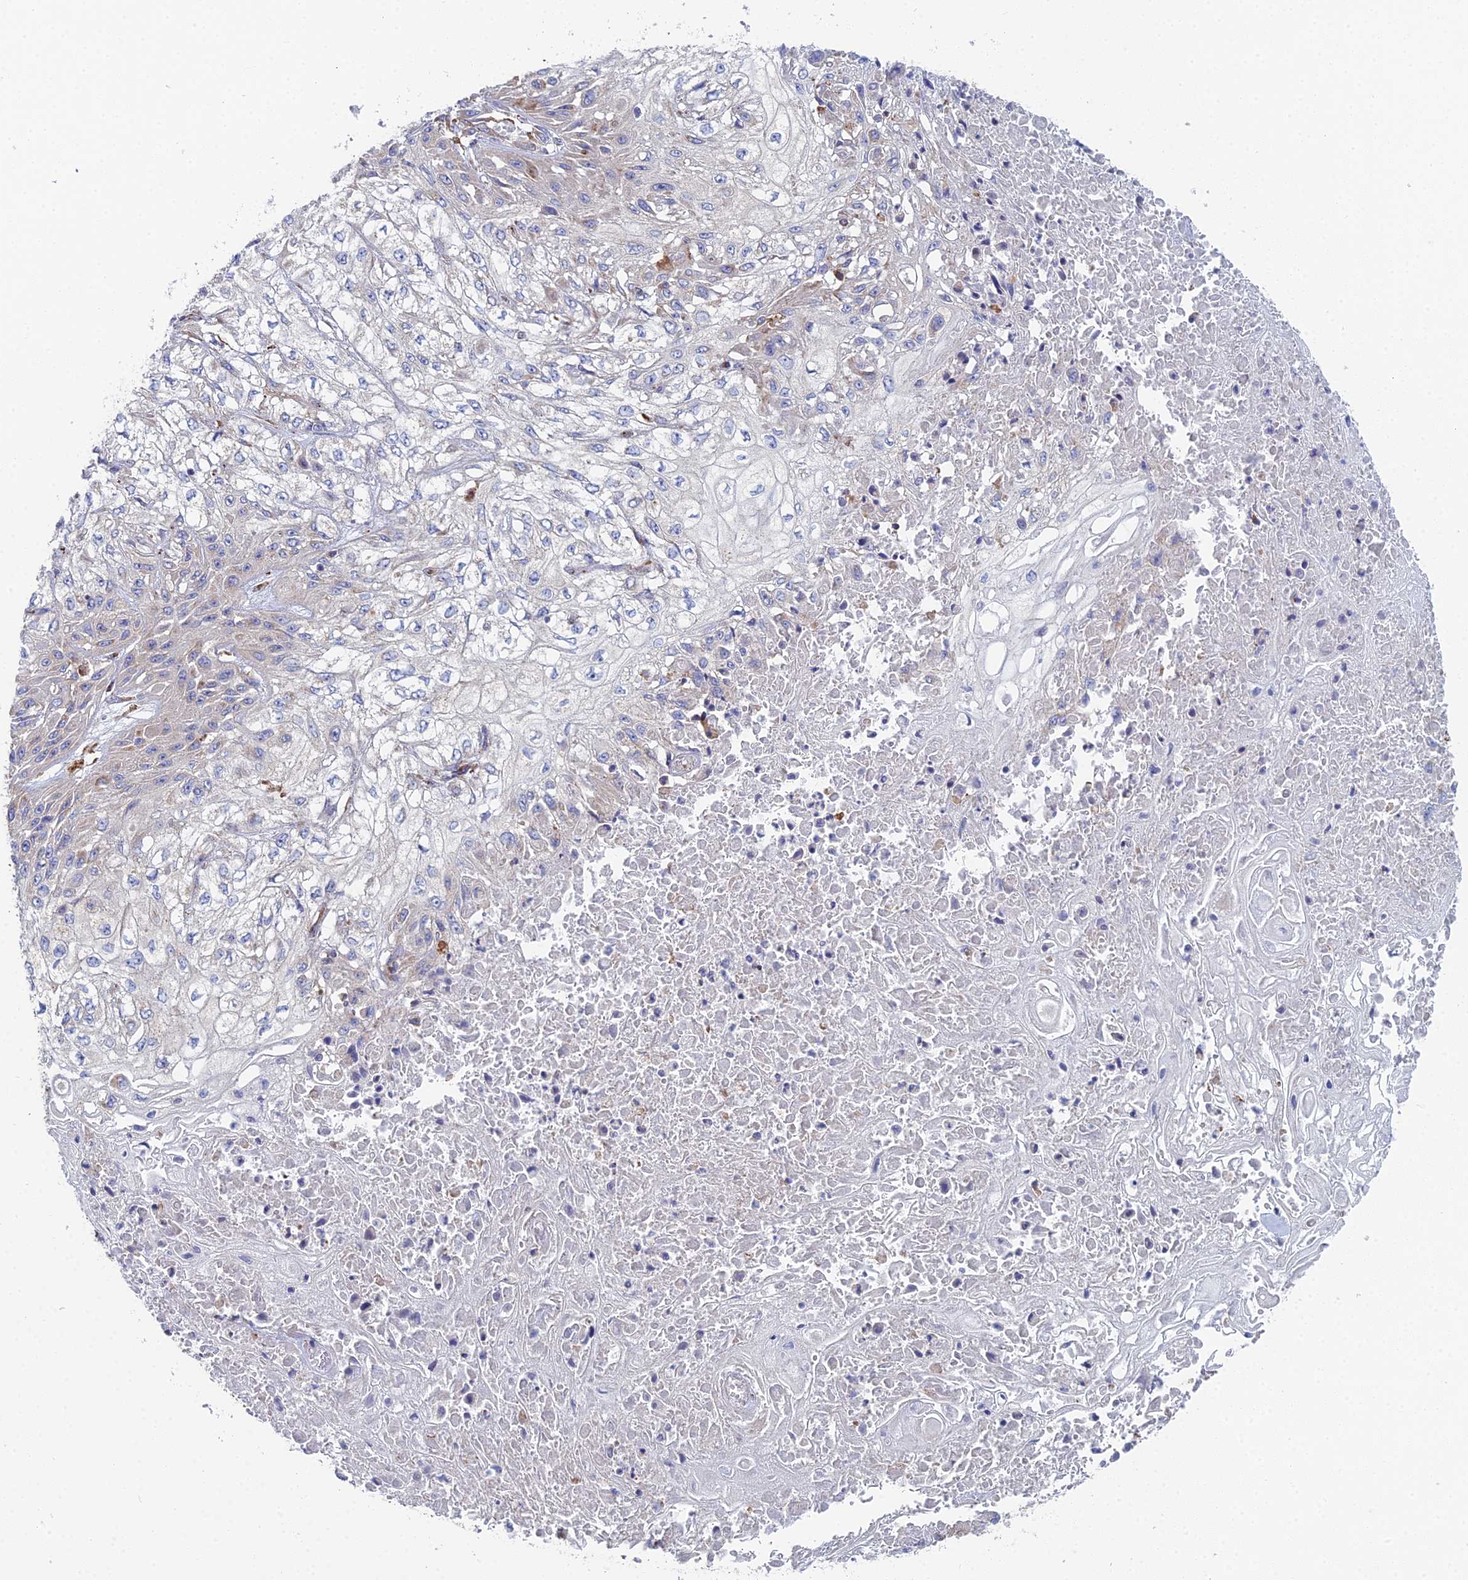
{"staining": {"intensity": "negative", "quantity": "none", "location": "none"}, "tissue": "skin cancer", "cell_type": "Tumor cells", "image_type": "cancer", "snomed": [{"axis": "morphology", "description": "Squamous cell carcinoma, NOS"}, {"axis": "morphology", "description": "Squamous cell carcinoma, metastatic, NOS"}, {"axis": "topography", "description": "Skin"}, {"axis": "topography", "description": "Lymph node"}], "caption": "Tumor cells show no significant expression in metastatic squamous cell carcinoma (skin).", "gene": "CLCN3", "patient": {"sex": "male", "age": 75}}